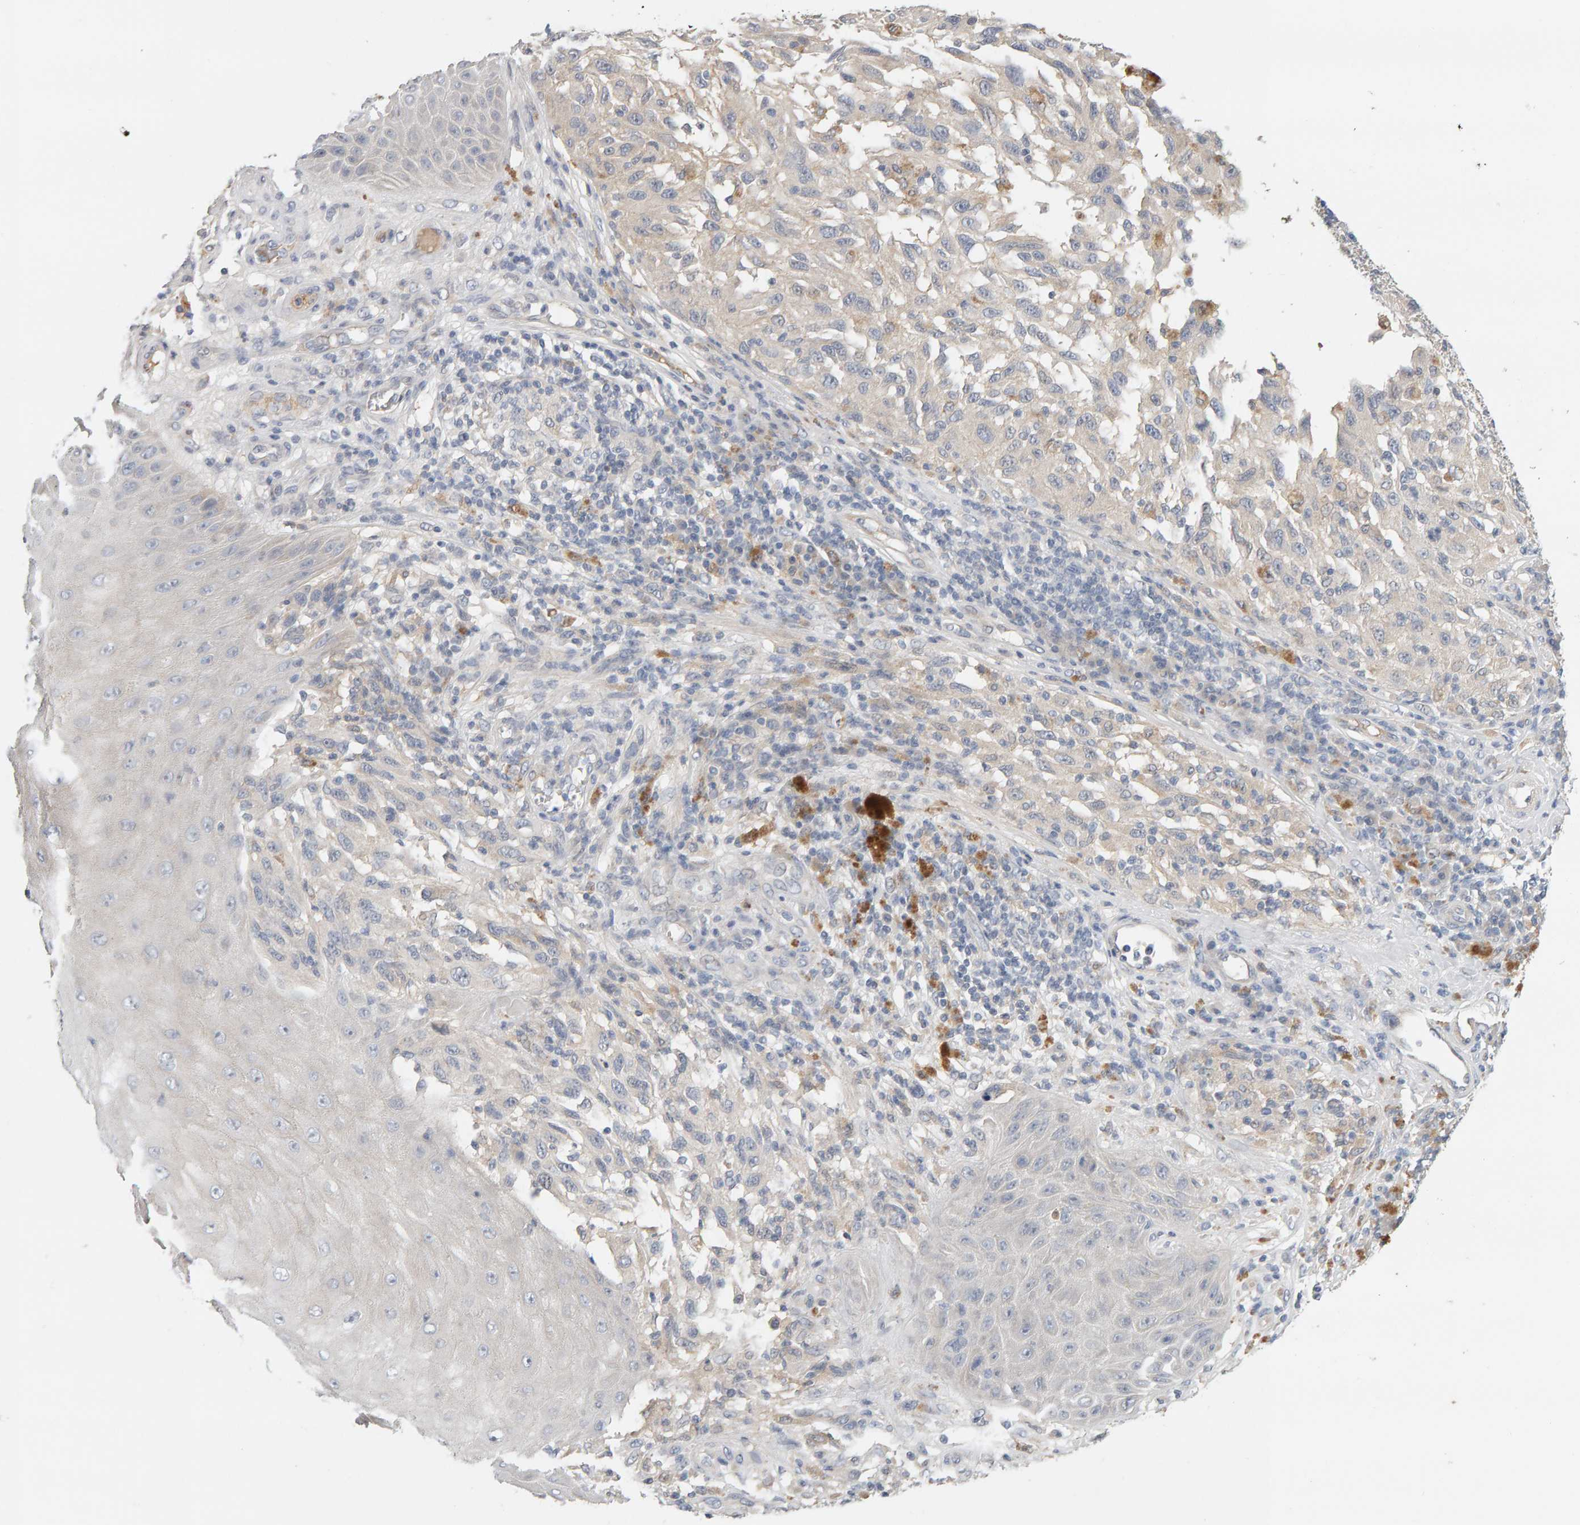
{"staining": {"intensity": "negative", "quantity": "none", "location": "none"}, "tissue": "melanoma", "cell_type": "Tumor cells", "image_type": "cancer", "snomed": [{"axis": "morphology", "description": "Malignant melanoma, NOS"}, {"axis": "topography", "description": "Skin"}], "caption": "Human malignant melanoma stained for a protein using immunohistochemistry (IHC) shows no expression in tumor cells.", "gene": "GFUS", "patient": {"sex": "female", "age": 73}}